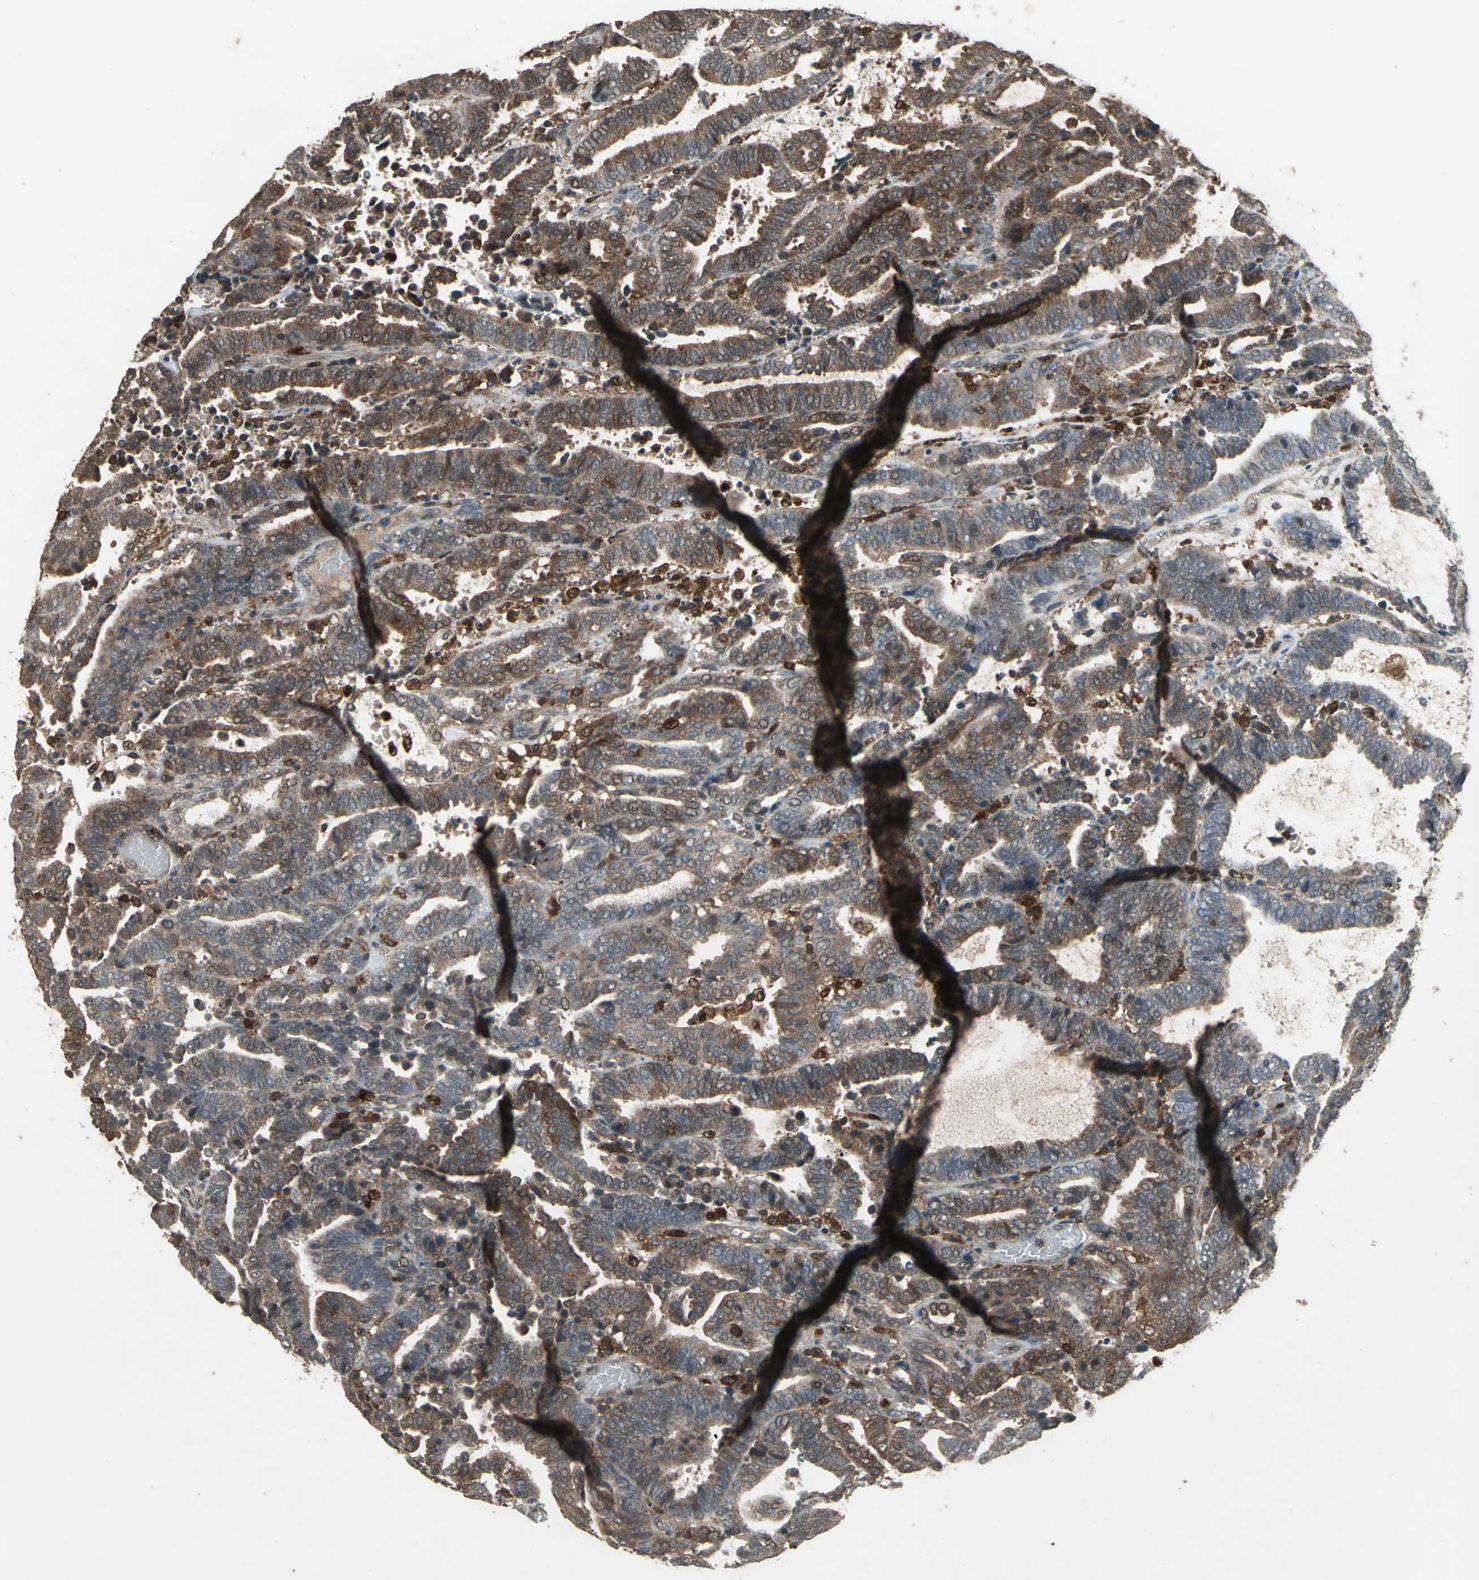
{"staining": {"intensity": "moderate", "quantity": "25%-75%", "location": "cytoplasmic/membranous"}, "tissue": "endometrial cancer", "cell_type": "Tumor cells", "image_type": "cancer", "snomed": [{"axis": "morphology", "description": "Adenocarcinoma, NOS"}, {"axis": "topography", "description": "Uterus"}], "caption": "Human endometrial cancer stained with a protein marker displays moderate staining in tumor cells.", "gene": "PYCARD", "patient": {"sex": "female", "age": 83}}